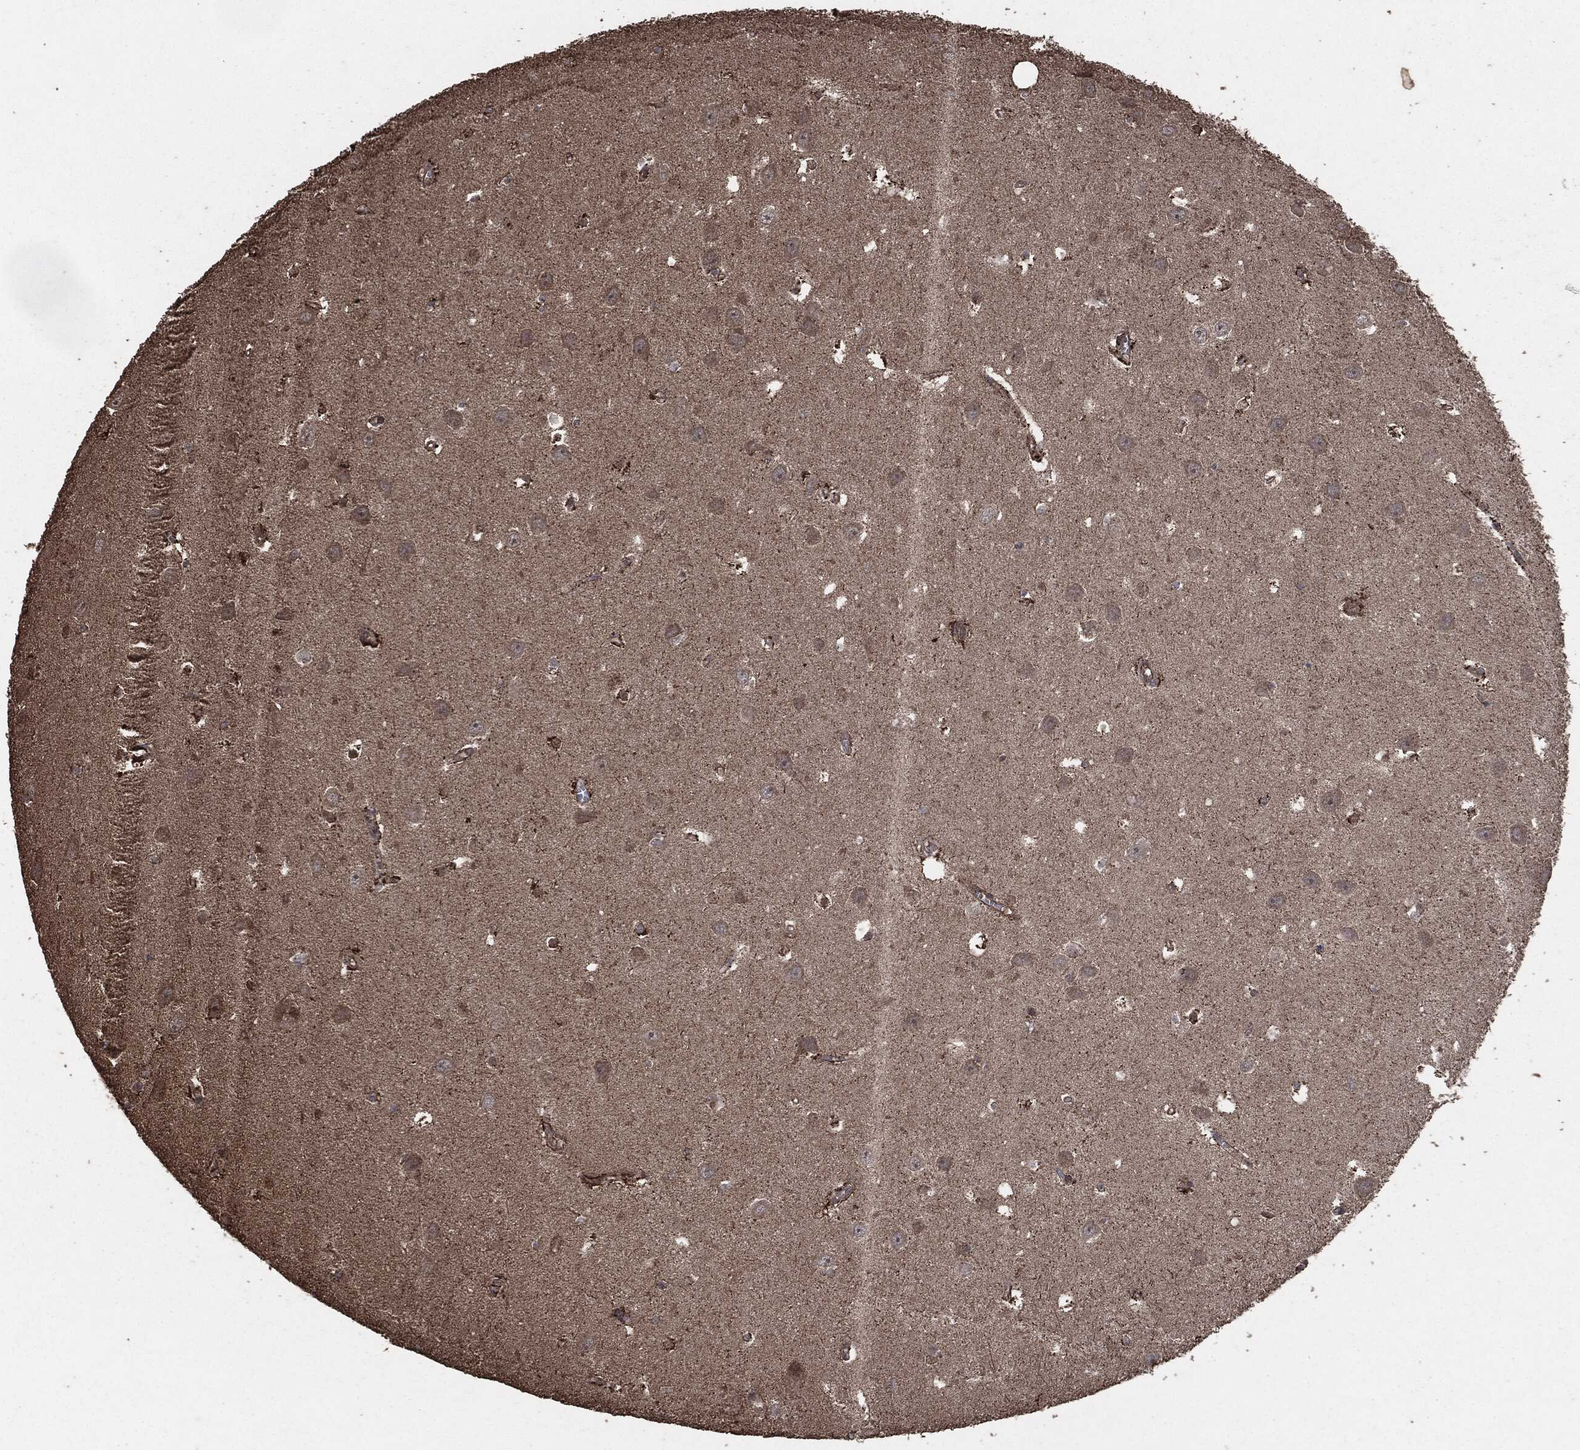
{"staining": {"intensity": "strong", "quantity": "<25%", "location": "nuclear"}, "tissue": "hippocampus", "cell_type": "Glial cells", "image_type": "normal", "snomed": [{"axis": "morphology", "description": "Normal tissue, NOS"}, {"axis": "topography", "description": "Hippocampus"}], "caption": "High-magnification brightfield microscopy of benign hippocampus stained with DAB (brown) and counterstained with hematoxylin (blue). glial cells exhibit strong nuclear expression is identified in about<25% of cells.", "gene": "EGFR", "patient": {"sex": "female", "age": 64}}